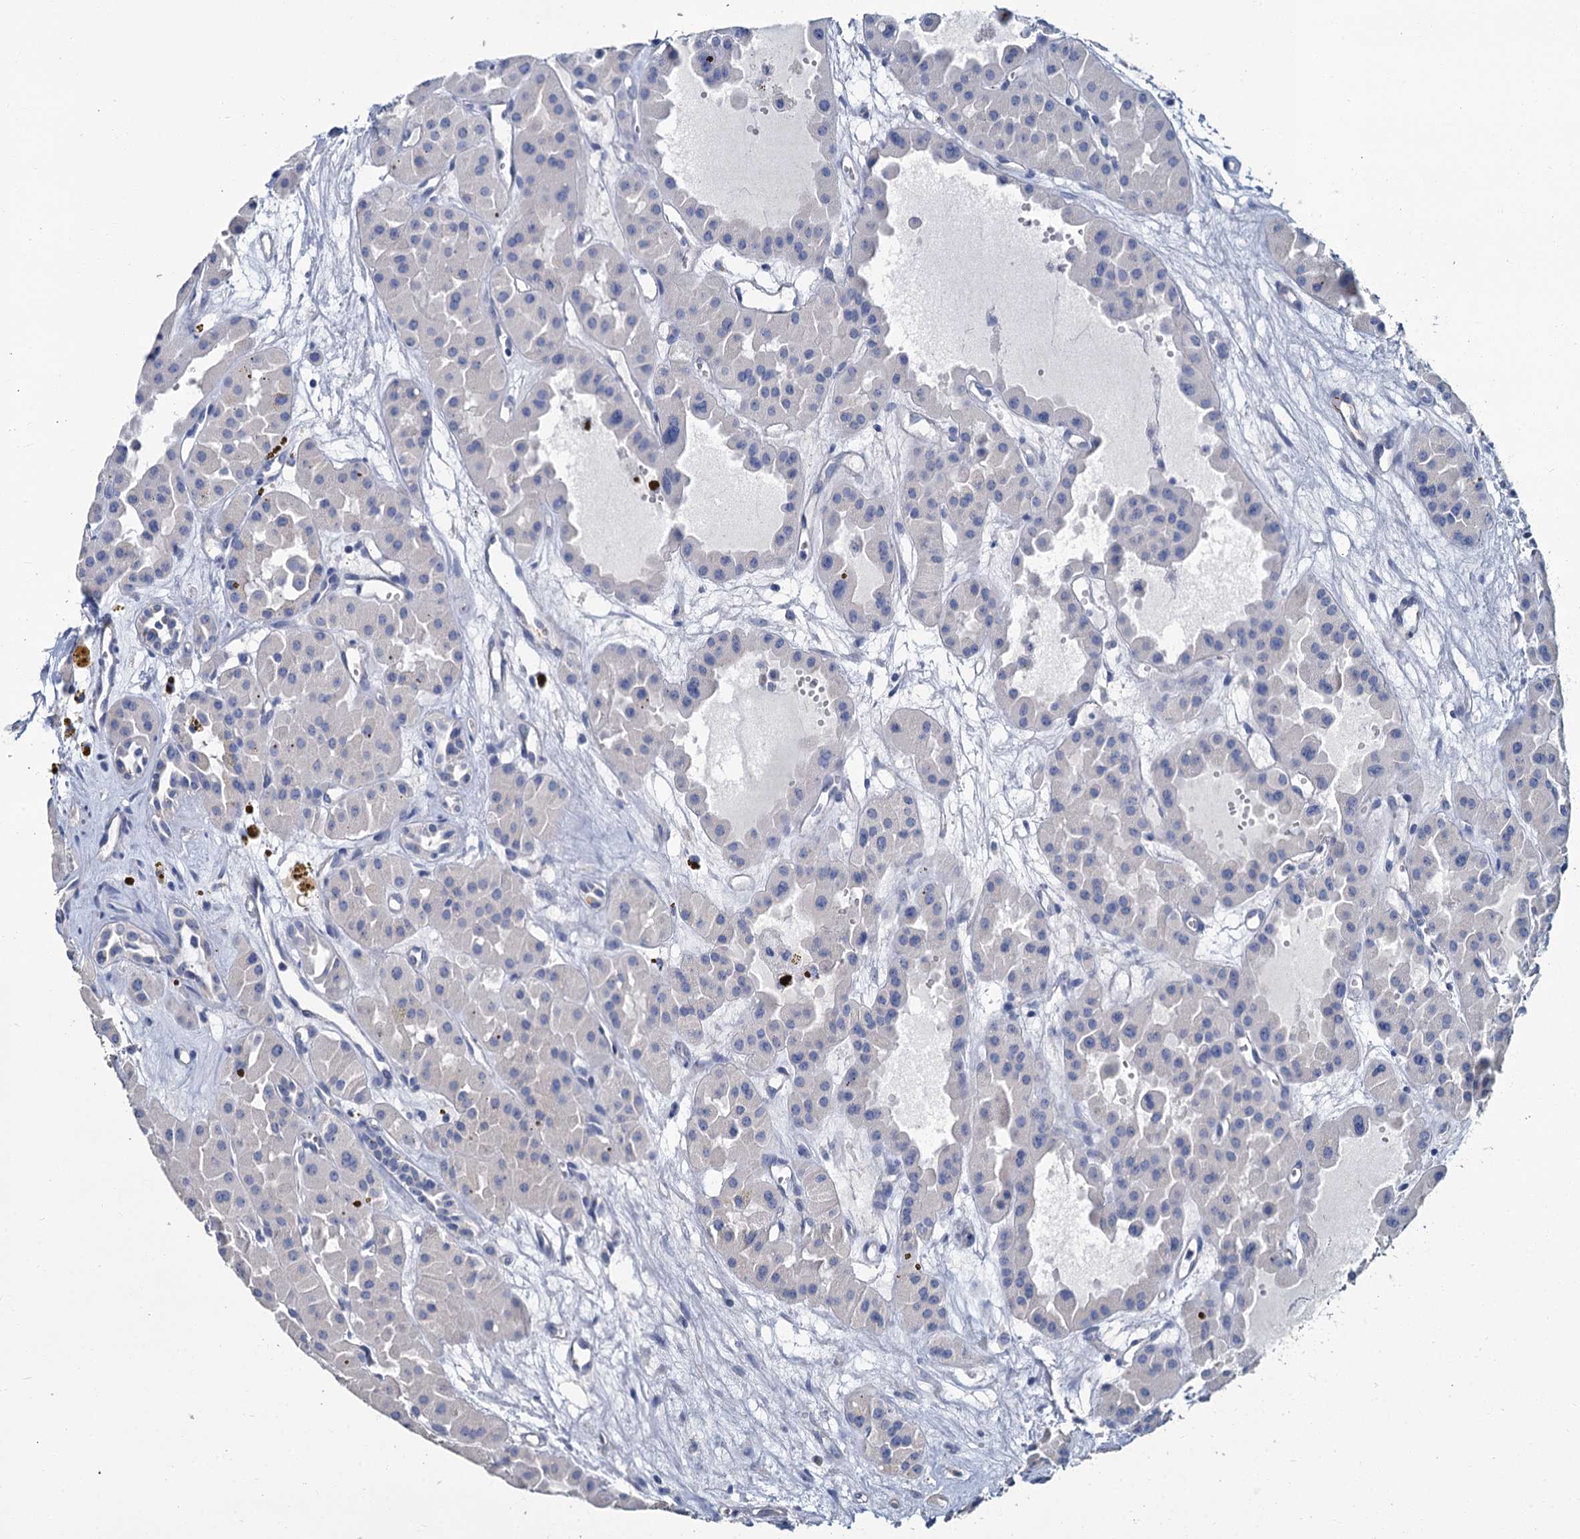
{"staining": {"intensity": "negative", "quantity": "none", "location": "none"}, "tissue": "renal cancer", "cell_type": "Tumor cells", "image_type": "cancer", "snomed": [{"axis": "morphology", "description": "Carcinoma, NOS"}, {"axis": "topography", "description": "Kidney"}], "caption": "The micrograph demonstrates no staining of tumor cells in renal cancer (carcinoma).", "gene": "SNCB", "patient": {"sex": "female", "age": 75}}